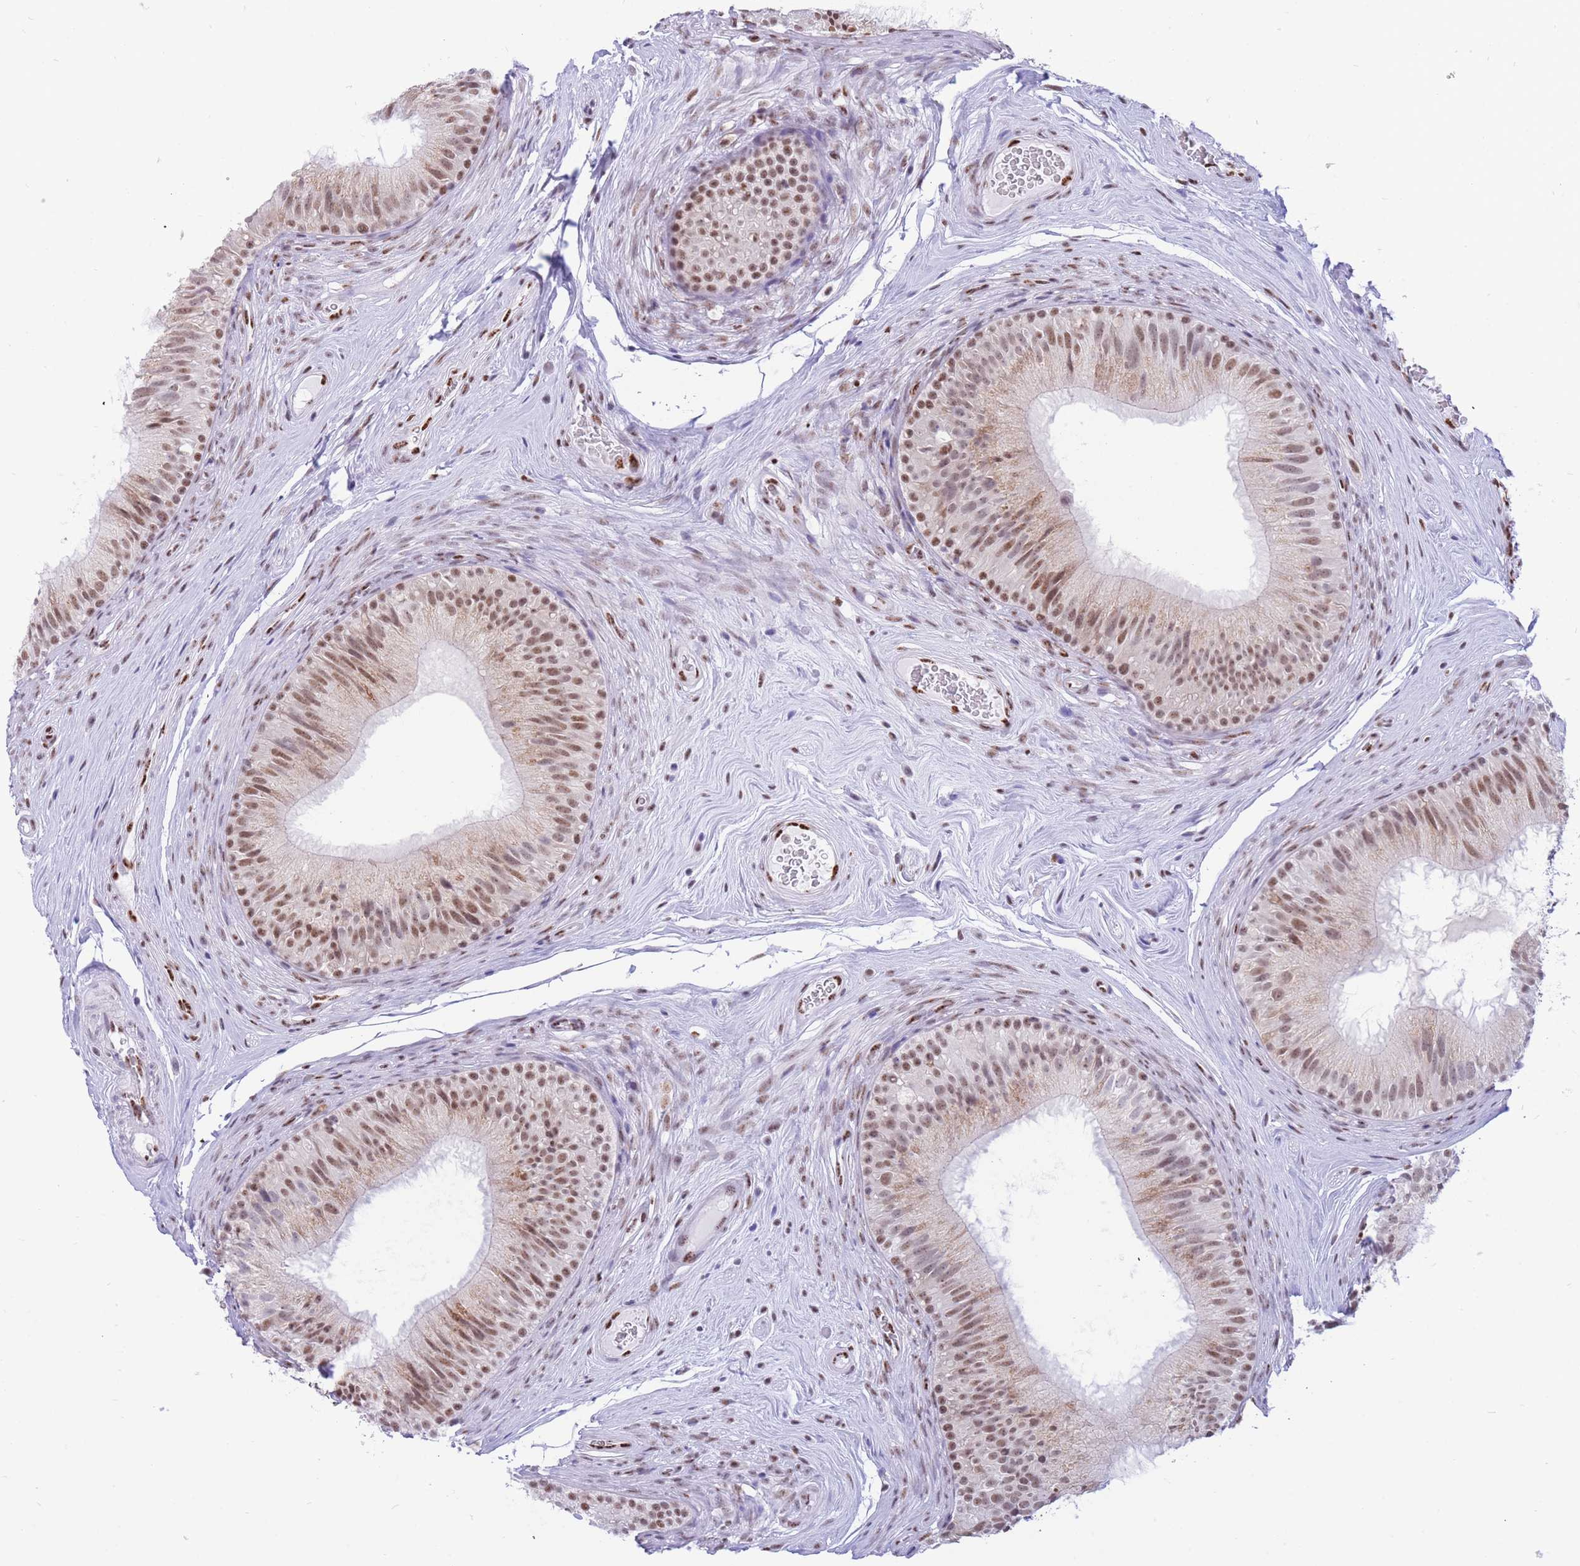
{"staining": {"intensity": "moderate", "quantity": "25%-75%", "location": "cytoplasmic/membranous,nuclear"}, "tissue": "epididymis", "cell_type": "Glandular cells", "image_type": "normal", "snomed": [{"axis": "morphology", "description": "Normal tissue, NOS"}, {"axis": "topography", "description": "Epididymis"}], "caption": "Protein staining exhibits moderate cytoplasmic/membranous,nuclear expression in about 25%-75% of glandular cells in unremarkable epididymis. (brown staining indicates protein expression, while blue staining denotes nuclei).", "gene": "FAM153A", "patient": {"sex": "male", "age": 34}}